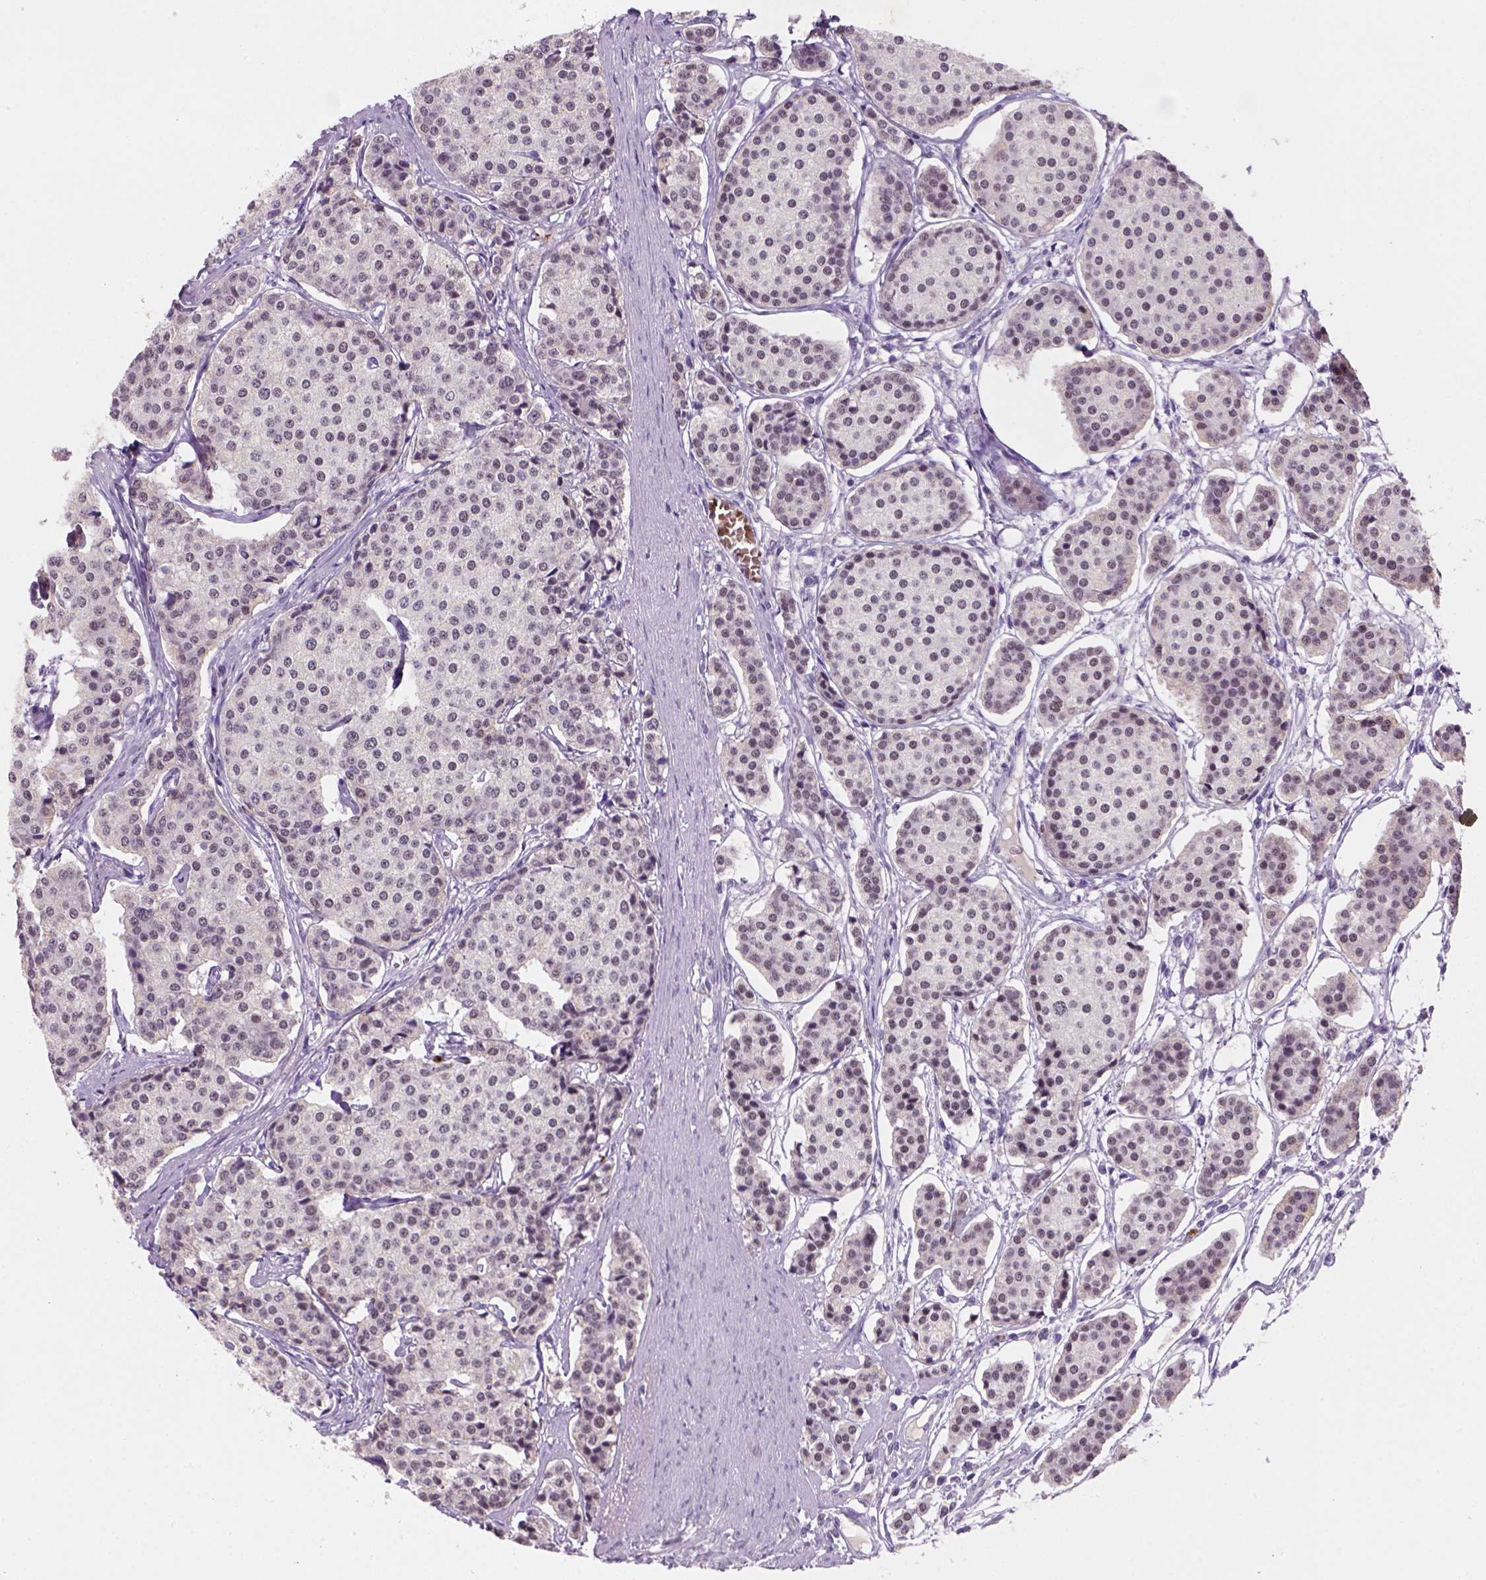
{"staining": {"intensity": "negative", "quantity": "none", "location": "none"}, "tissue": "carcinoid", "cell_type": "Tumor cells", "image_type": "cancer", "snomed": [{"axis": "morphology", "description": "Carcinoid, malignant, NOS"}, {"axis": "topography", "description": "Small intestine"}], "caption": "Tumor cells show no significant protein staining in carcinoid.", "gene": "ZMAT4", "patient": {"sex": "female", "age": 65}}